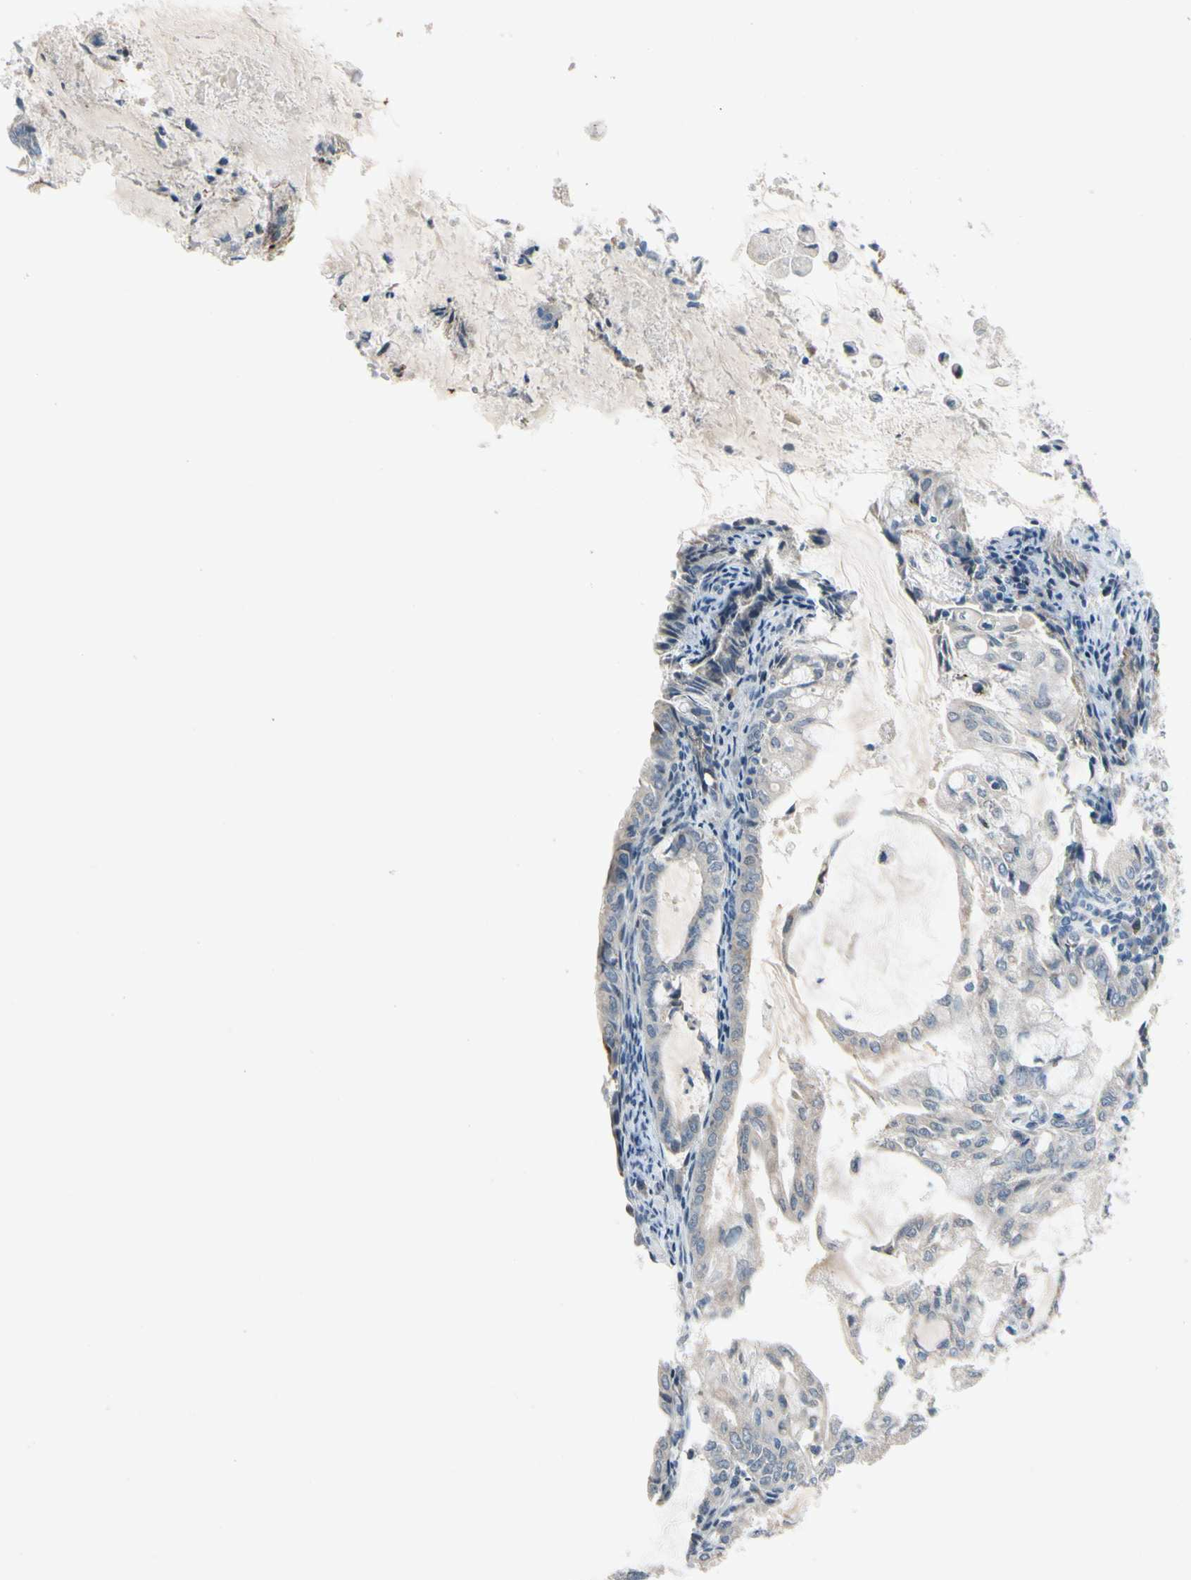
{"staining": {"intensity": "weak", "quantity": "<25%", "location": "cytoplasmic/membranous"}, "tissue": "endometrial cancer", "cell_type": "Tumor cells", "image_type": "cancer", "snomed": [{"axis": "morphology", "description": "Adenocarcinoma, NOS"}, {"axis": "topography", "description": "Endometrium"}], "caption": "Endometrial cancer (adenocarcinoma) was stained to show a protein in brown. There is no significant positivity in tumor cells. (DAB immunohistochemistry with hematoxylin counter stain).", "gene": "PIP5K1B", "patient": {"sex": "female", "age": 86}}